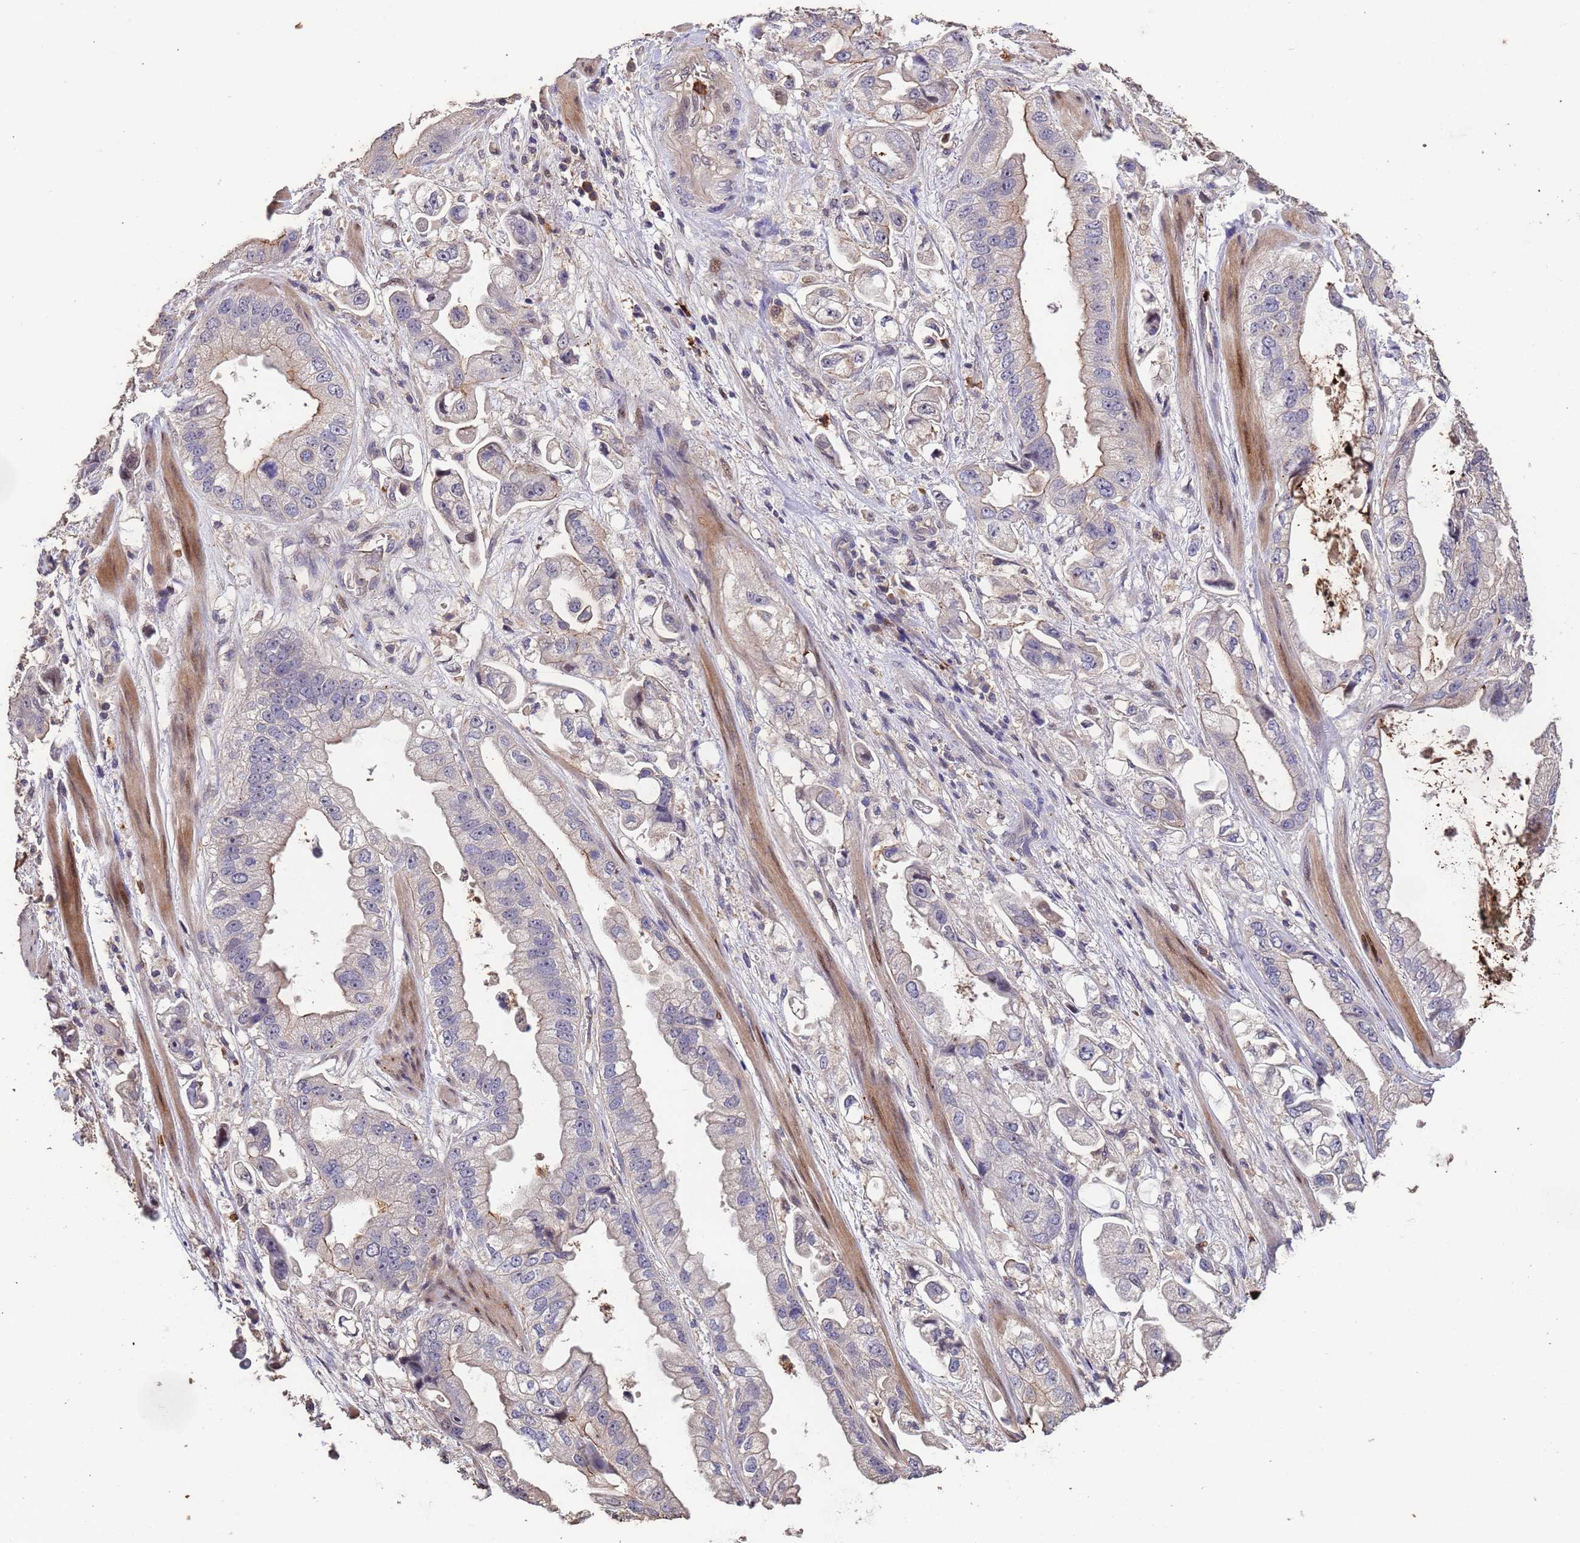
{"staining": {"intensity": "moderate", "quantity": "<25%", "location": "cytoplasmic/membranous"}, "tissue": "stomach cancer", "cell_type": "Tumor cells", "image_type": "cancer", "snomed": [{"axis": "morphology", "description": "Adenocarcinoma, NOS"}, {"axis": "topography", "description": "Stomach"}], "caption": "Immunohistochemistry (IHC) micrograph of neoplastic tissue: human adenocarcinoma (stomach) stained using immunohistochemistry reveals low levels of moderate protein expression localized specifically in the cytoplasmic/membranous of tumor cells, appearing as a cytoplasmic/membranous brown color.", "gene": "CCDC184", "patient": {"sex": "male", "age": 62}}